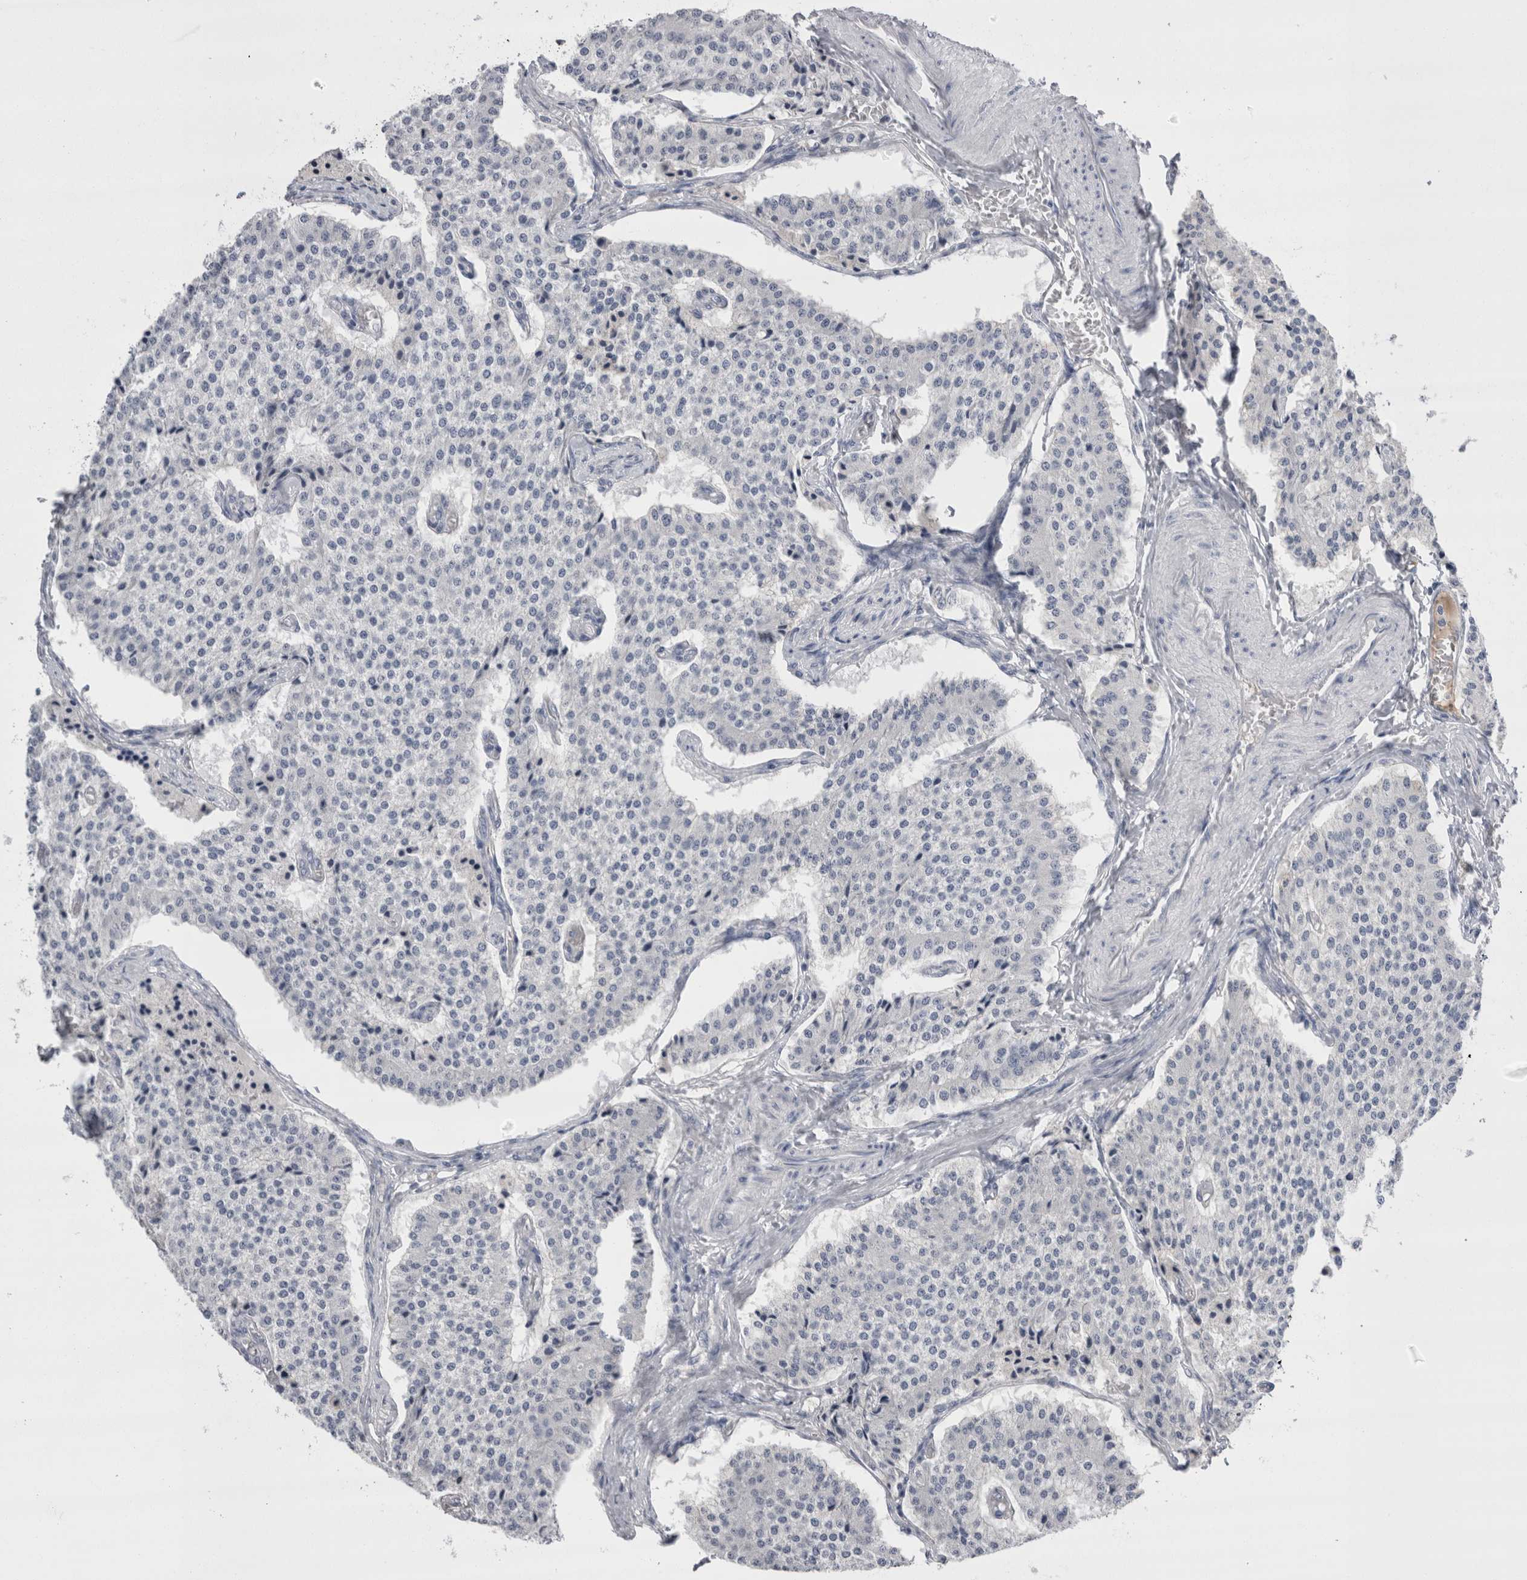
{"staining": {"intensity": "negative", "quantity": "none", "location": "none"}, "tissue": "carcinoid", "cell_type": "Tumor cells", "image_type": "cancer", "snomed": [{"axis": "morphology", "description": "Carcinoid, malignant, NOS"}, {"axis": "topography", "description": "Colon"}], "caption": "Malignant carcinoid stained for a protein using IHC exhibits no expression tumor cells.", "gene": "REG1A", "patient": {"sex": "female", "age": 52}}